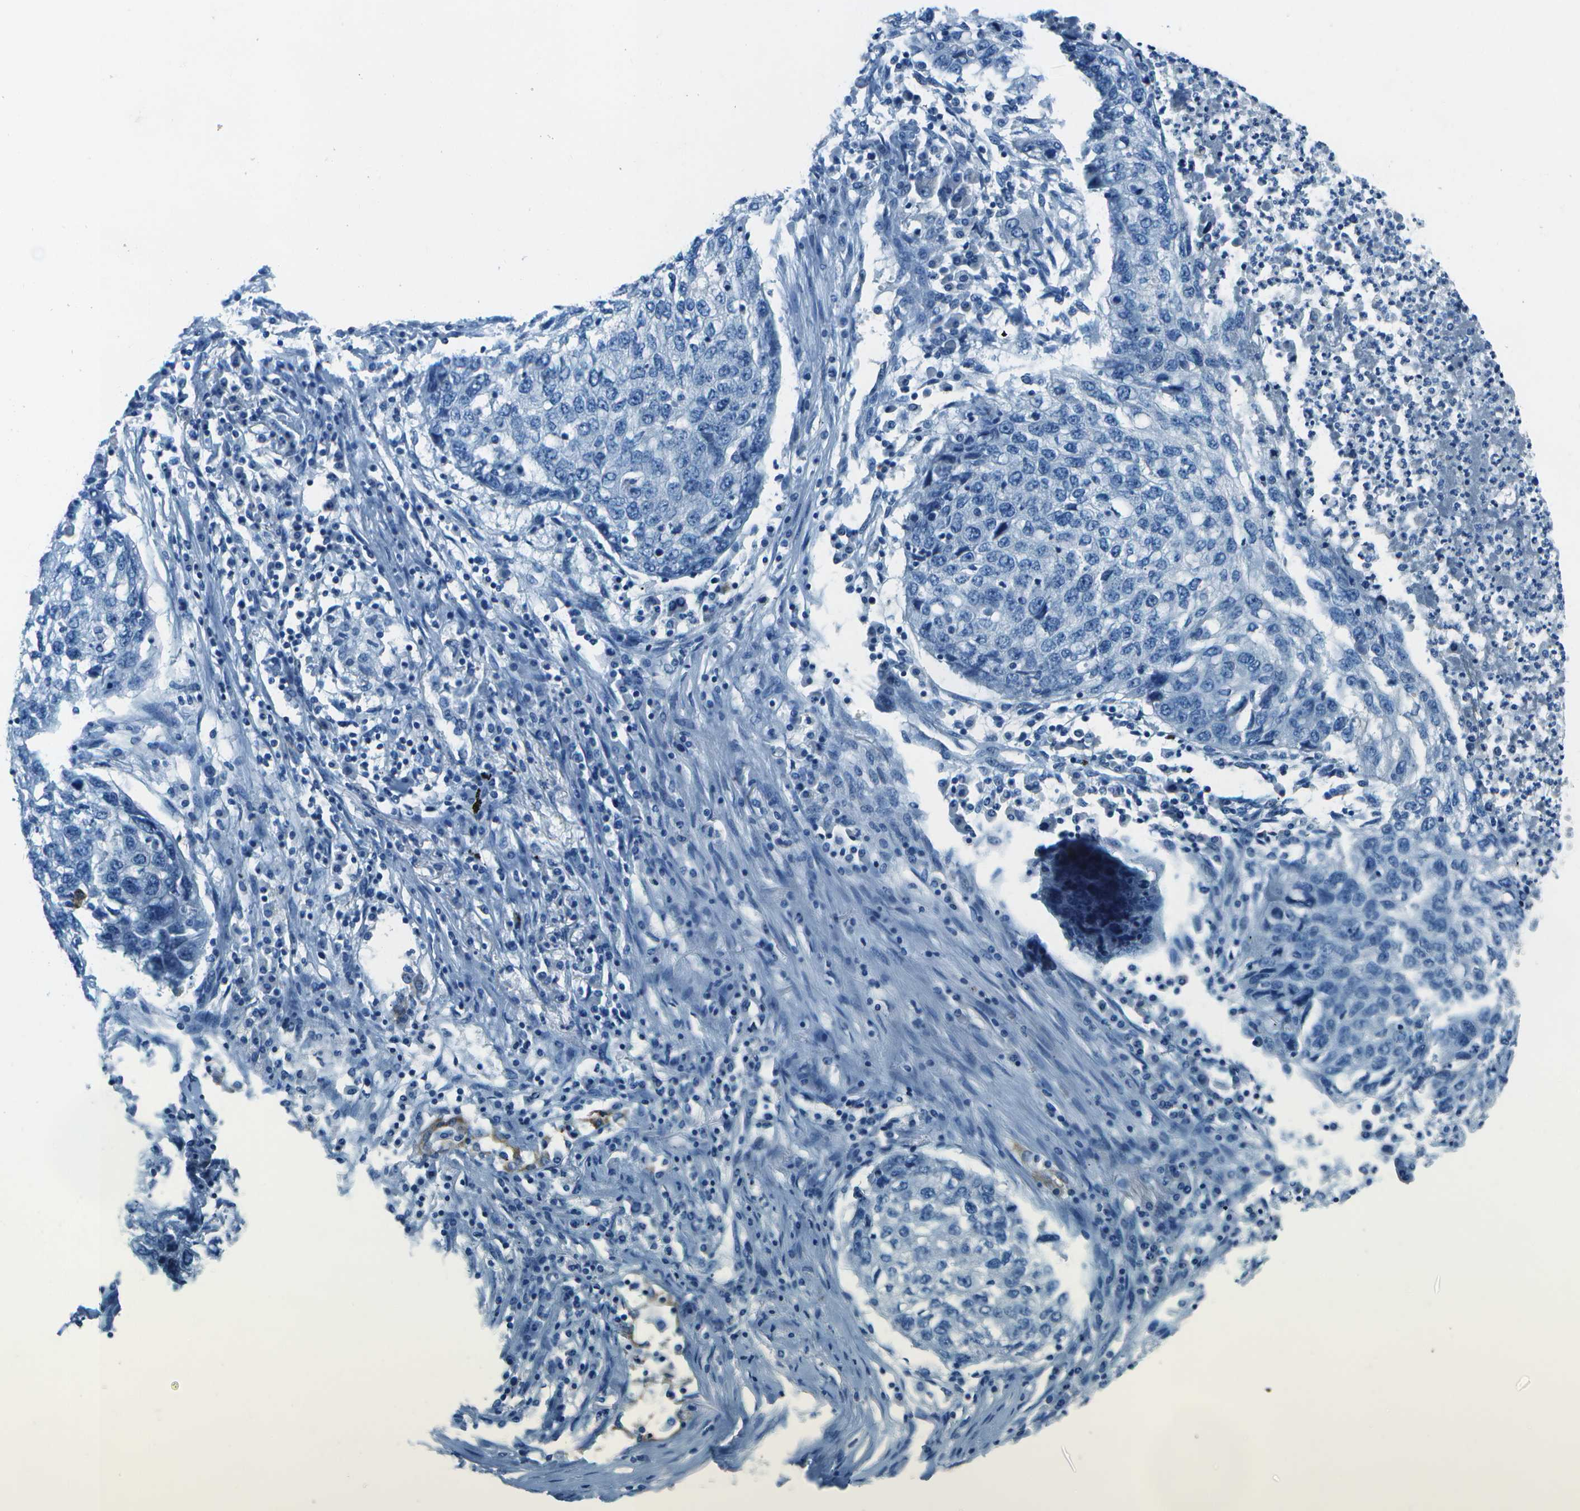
{"staining": {"intensity": "negative", "quantity": "none", "location": "none"}, "tissue": "lung cancer", "cell_type": "Tumor cells", "image_type": "cancer", "snomed": [{"axis": "morphology", "description": "Squamous cell carcinoma, NOS"}, {"axis": "topography", "description": "Lung"}], "caption": "An image of squamous cell carcinoma (lung) stained for a protein reveals no brown staining in tumor cells.", "gene": "SLC16A10", "patient": {"sex": "female", "age": 63}}